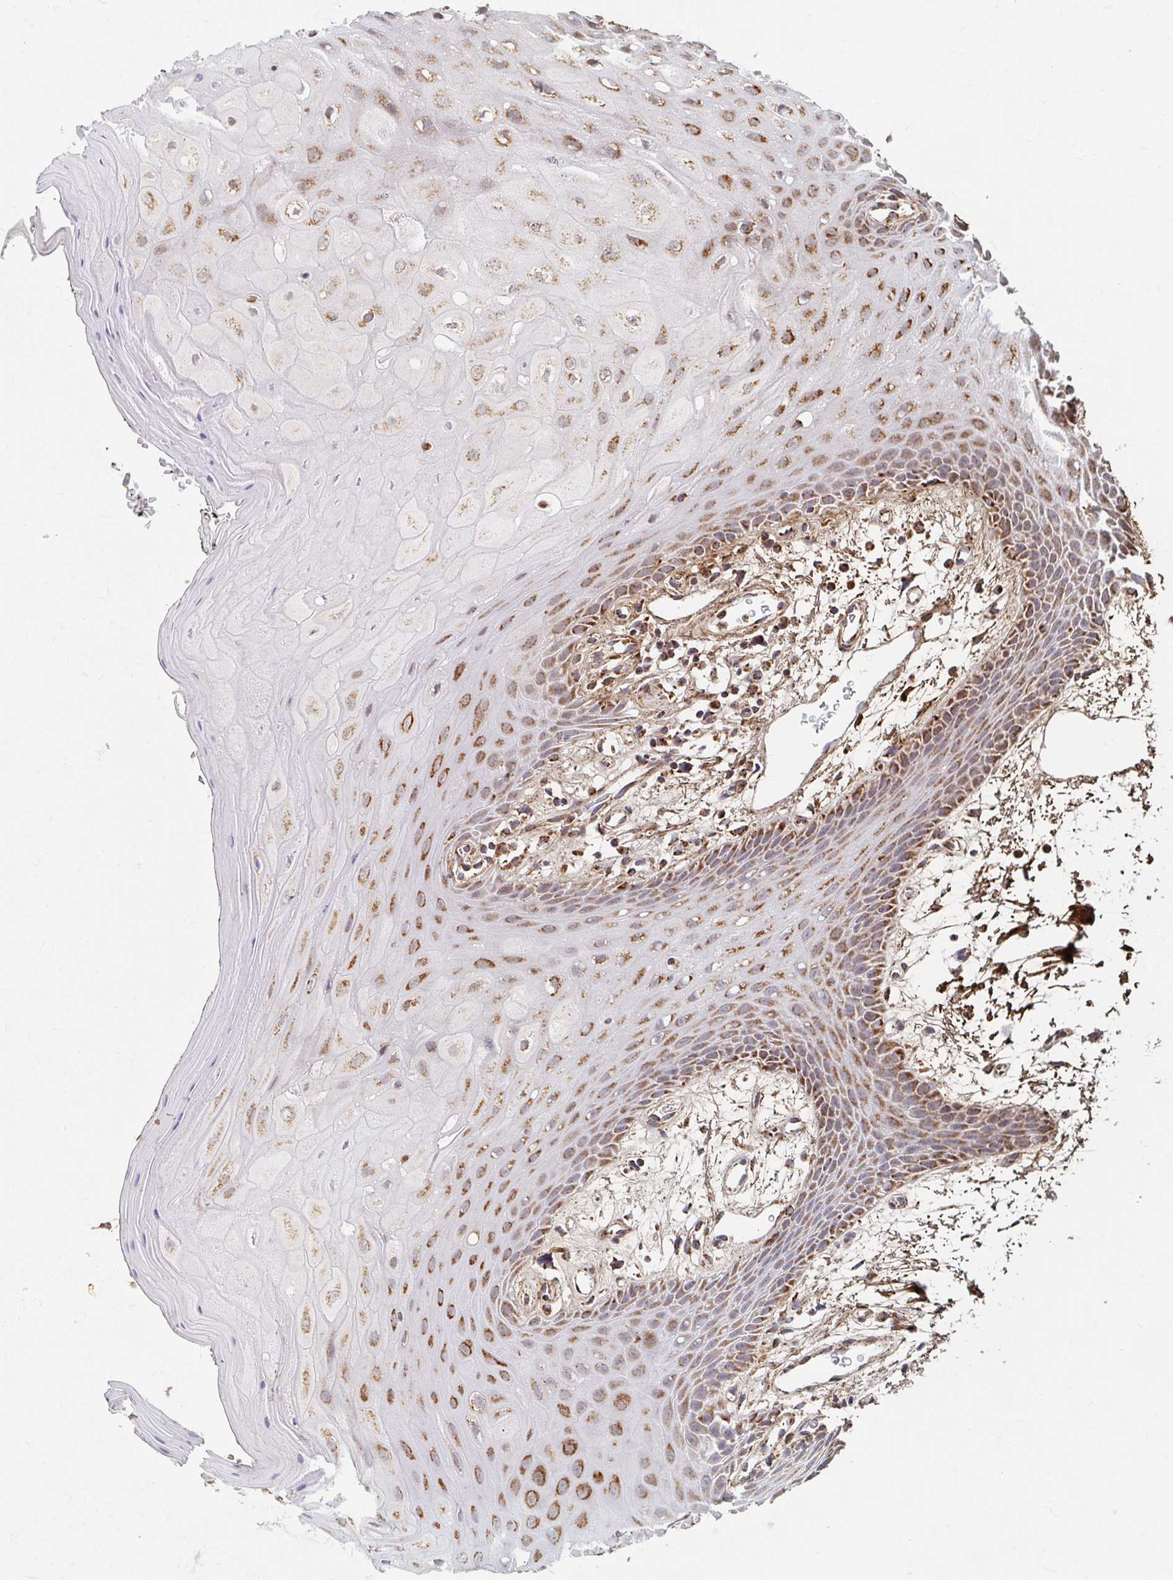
{"staining": {"intensity": "moderate", "quantity": ">75%", "location": "cytoplasmic/membranous"}, "tissue": "oral mucosa", "cell_type": "Squamous epithelial cells", "image_type": "normal", "snomed": [{"axis": "morphology", "description": "Normal tissue, NOS"}, {"axis": "topography", "description": "Oral tissue"}, {"axis": "topography", "description": "Tounge, NOS"}], "caption": "Protein staining of benign oral mucosa displays moderate cytoplasmic/membranous staining in about >75% of squamous epithelial cells.", "gene": "MAVS", "patient": {"sex": "female", "age": 59}}